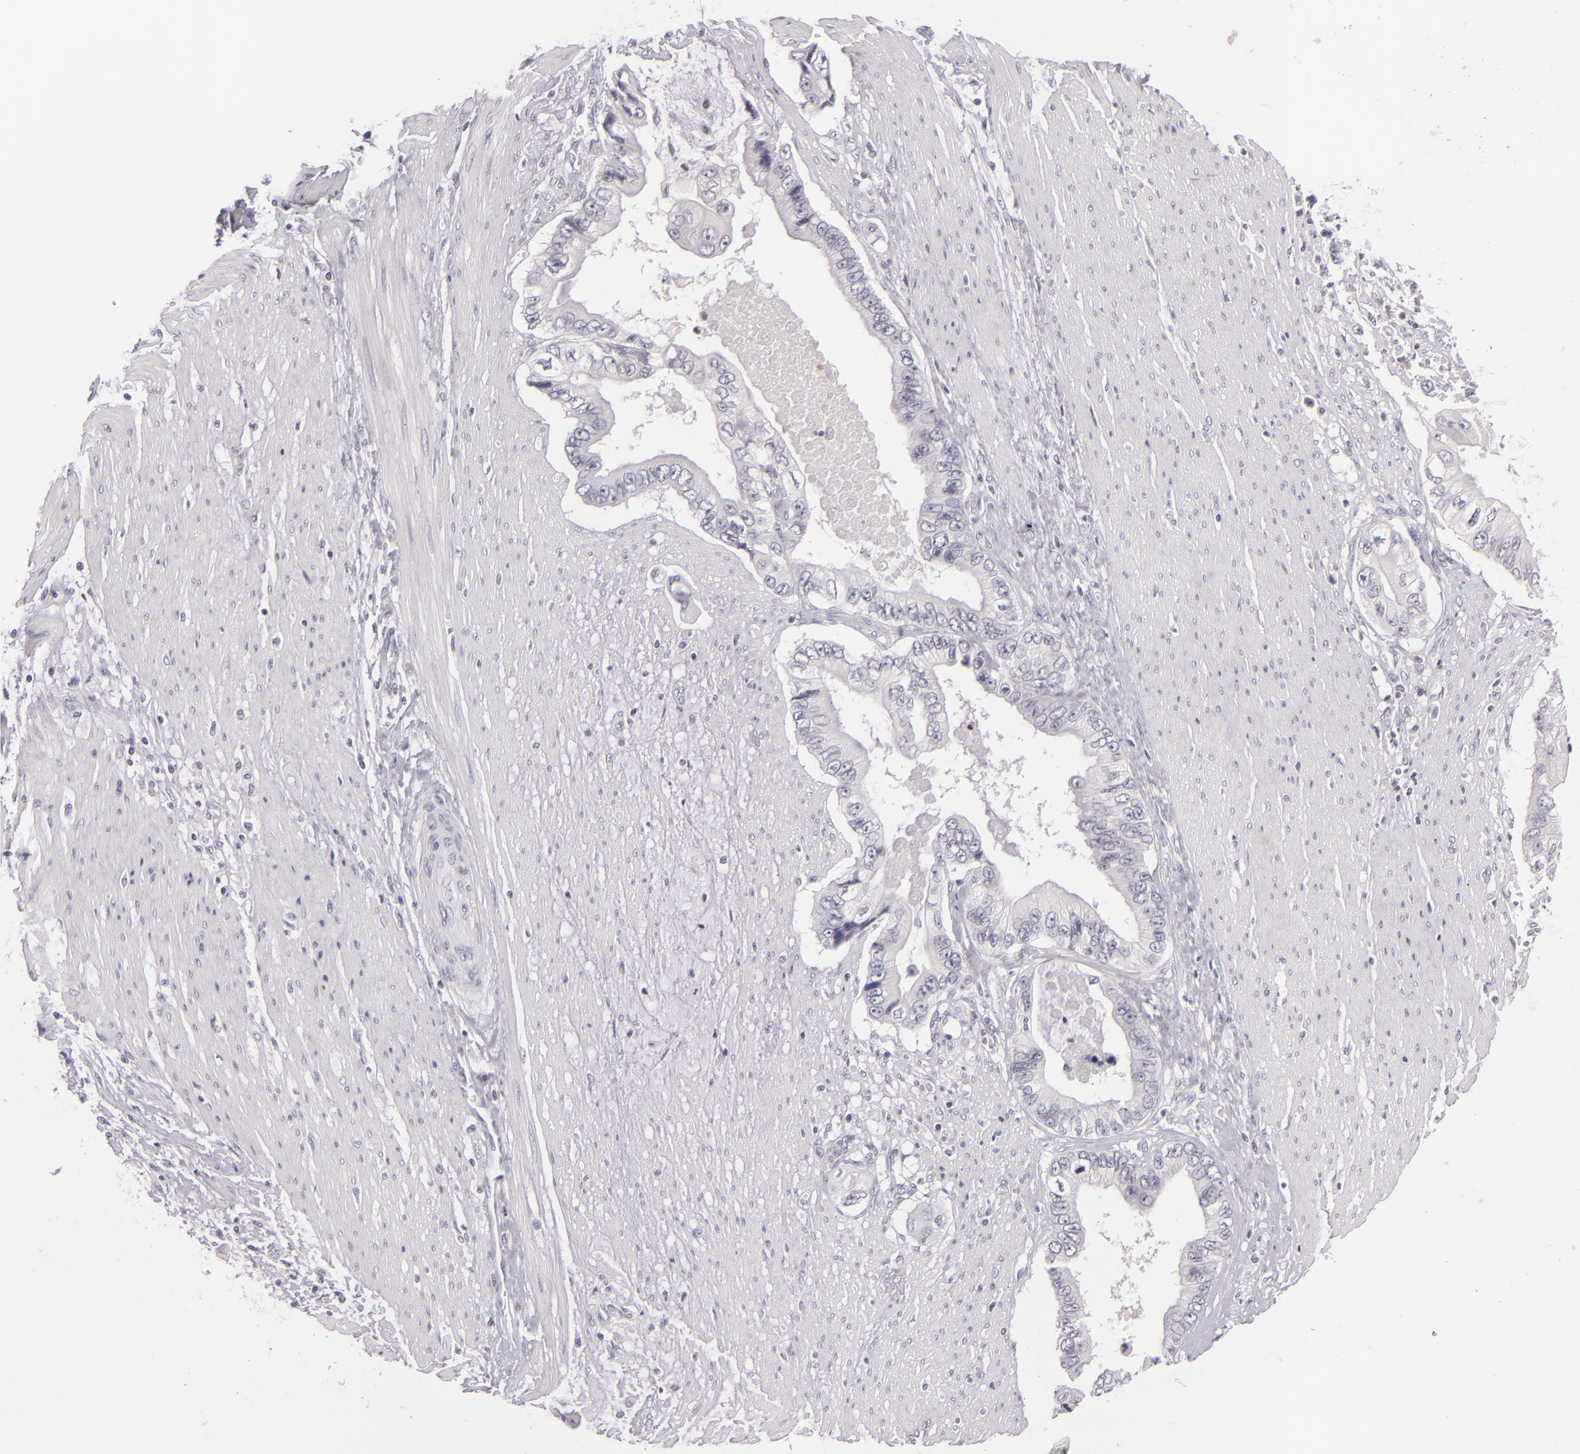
{"staining": {"intensity": "negative", "quantity": "none", "location": "none"}, "tissue": "pancreatic cancer", "cell_type": "Tumor cells", "image_type": "cancer", "snomed": [{"axis": "morphology", "description": "Adenocarcinoma, NOS"}, {"axis": "topography", "description": "Pancreas"}, {"axis": "topography", "description": "Stomach, upper"}], "caption": "Micrograph shows no significant protein expression in tumor cells of pancreatic cancer (adenocarcinoma).", "gene": "DAG1", "patient": {"sex": "male", "age": 77}}